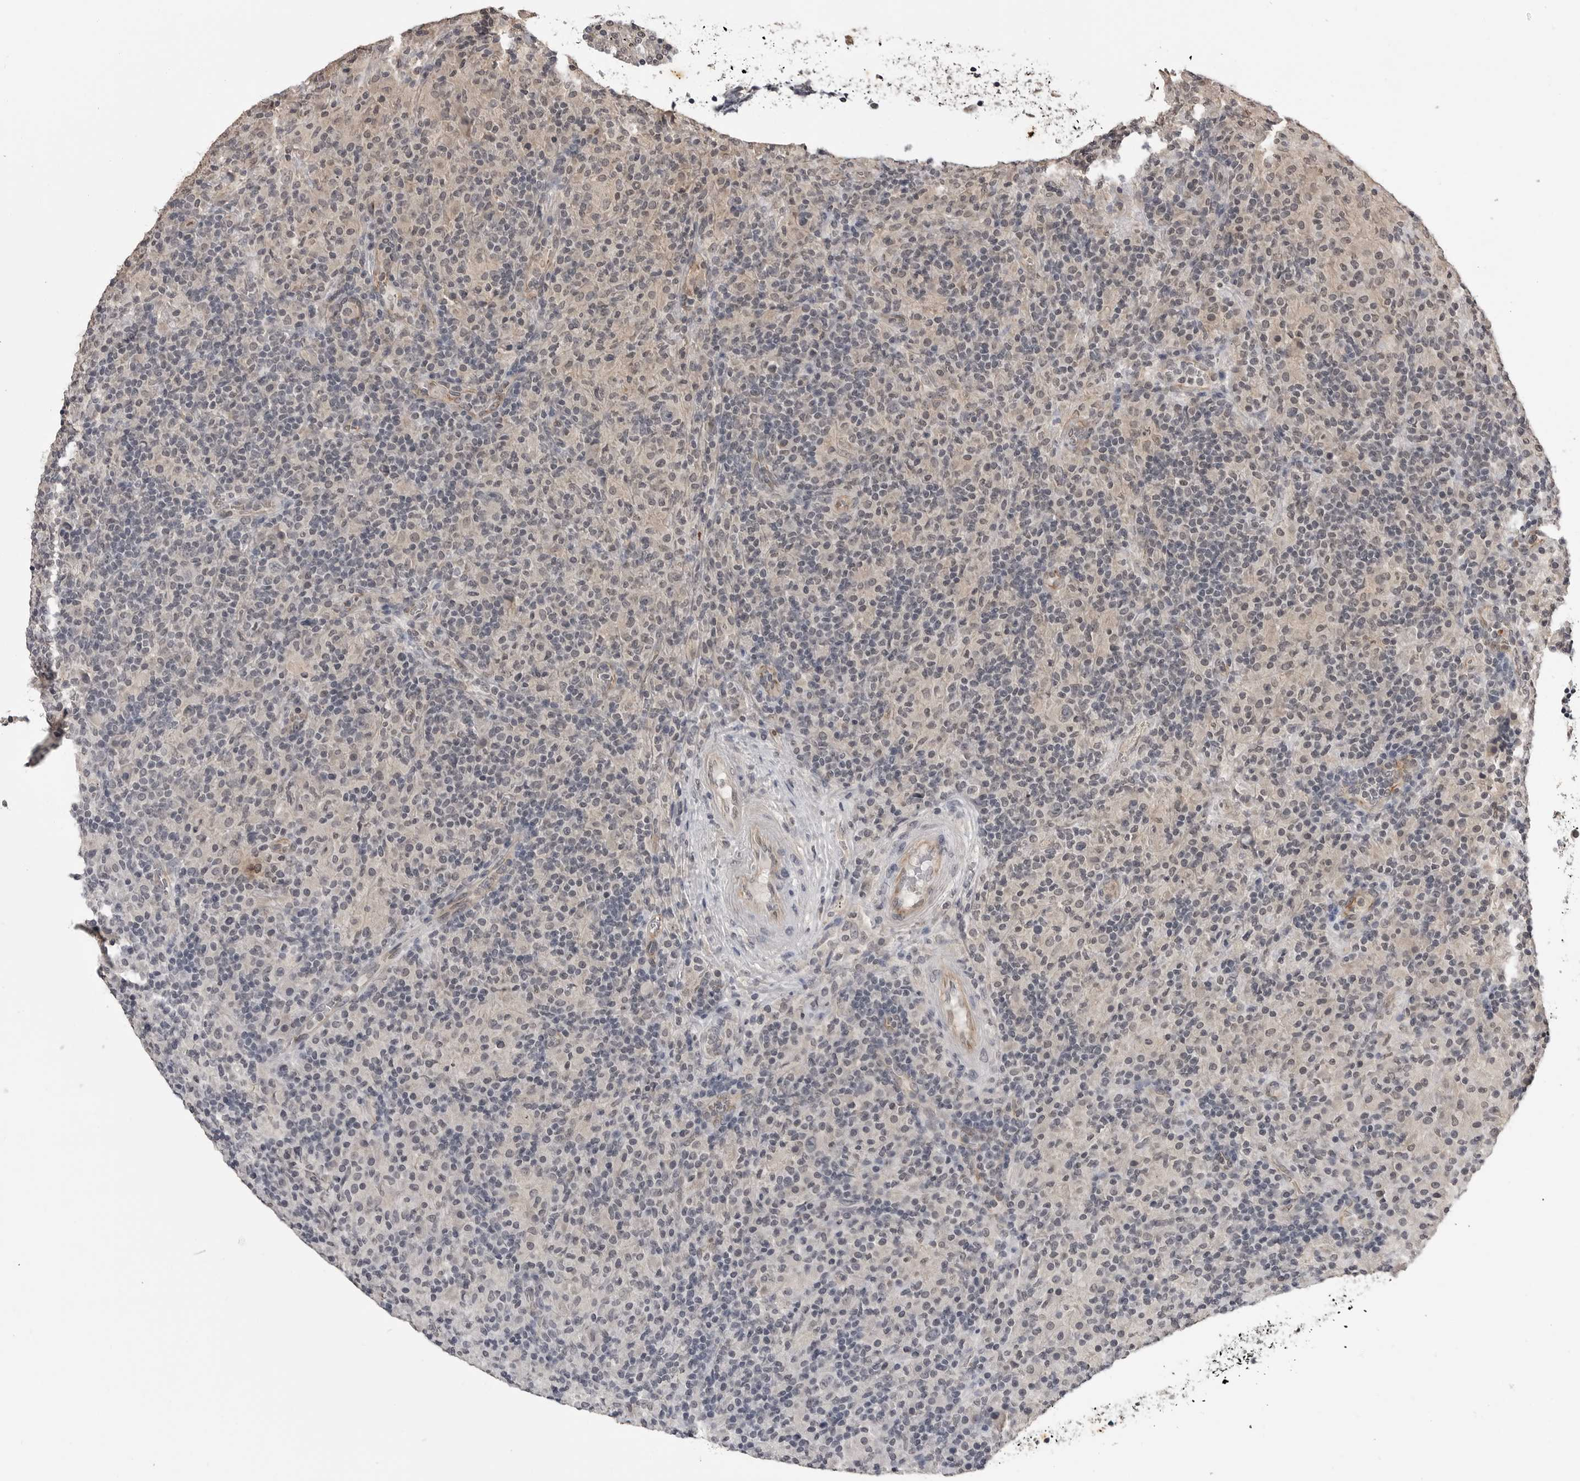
{"staining": {"intensity": "negative", "quantity": "none", "location": "none"}, "tissue": "lymphoma", "cell_type": "Tumor cells", "image_type": "cancer", "snomed": [{"axis": "morphology", "description": "Hodgkin's disease, NOS"}, {"axis": "topography", "description": "Lymph node"}], "caption": "A photomicrograph of Hodgkin's disease stained for a protein reveals no brown staining in tumor cells.", "gene": "IL24", "patient": {"sex": "male", "age": 70}}